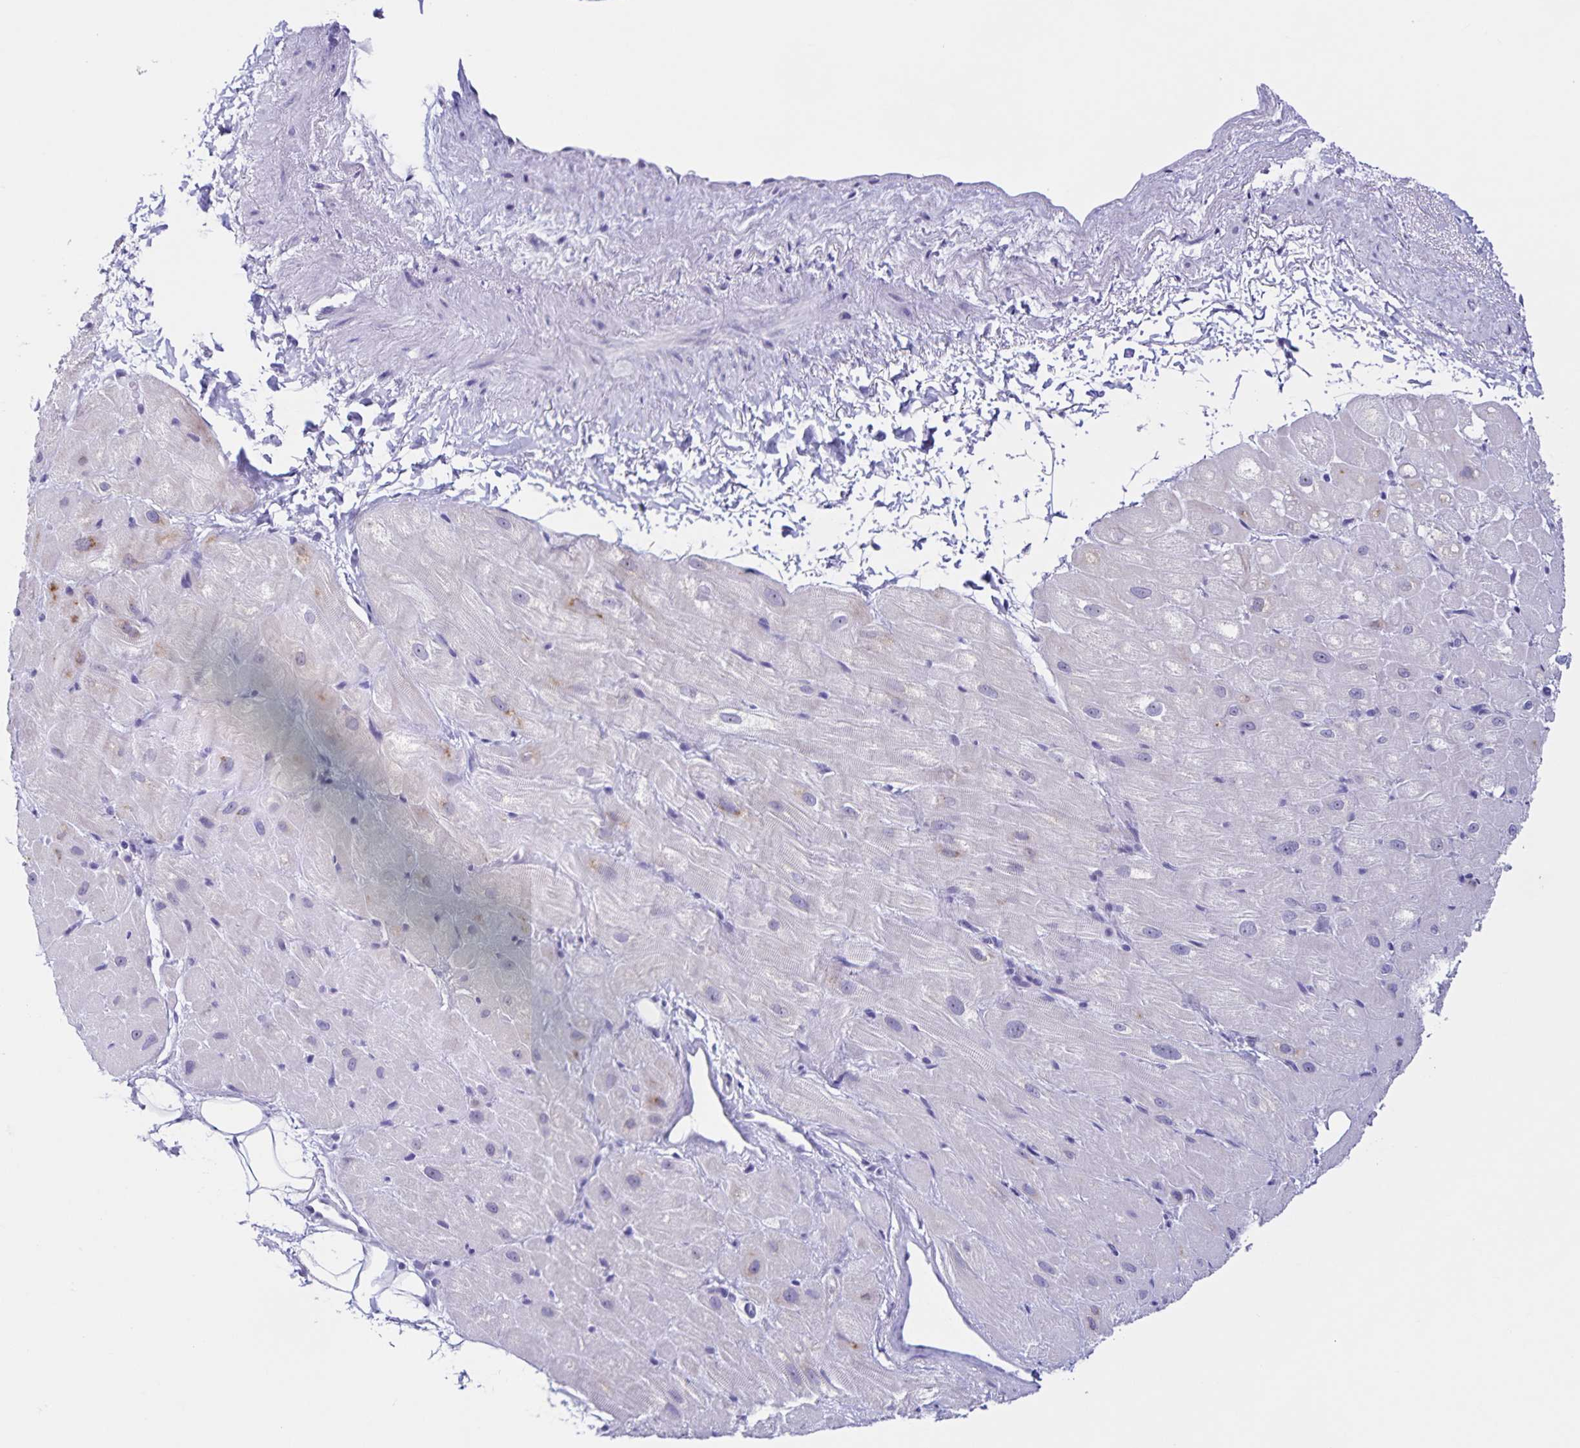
{"staining": {"intensity": "negative", "quantity": "none", "location": "none"}, "tissue": "heart muscle", "cell_type": "Cardiomyocytes", "image_type": "normal", "snomed": [{"axis": "morphology", "description": "Normal tissue, NOS"}, {"axis": "topography", "description": "Heart"}], "caption": "DAB immunohistochemical staining of benign human heart muscle demonstrates no significant expression in cardiomyocytes. (DAB (3,3'-diaminobenzidine) immunohistochemistry with hematoxylin counter stain).", "gene": "FAM170A", "patient": {"sex": "male", "age": 62}}